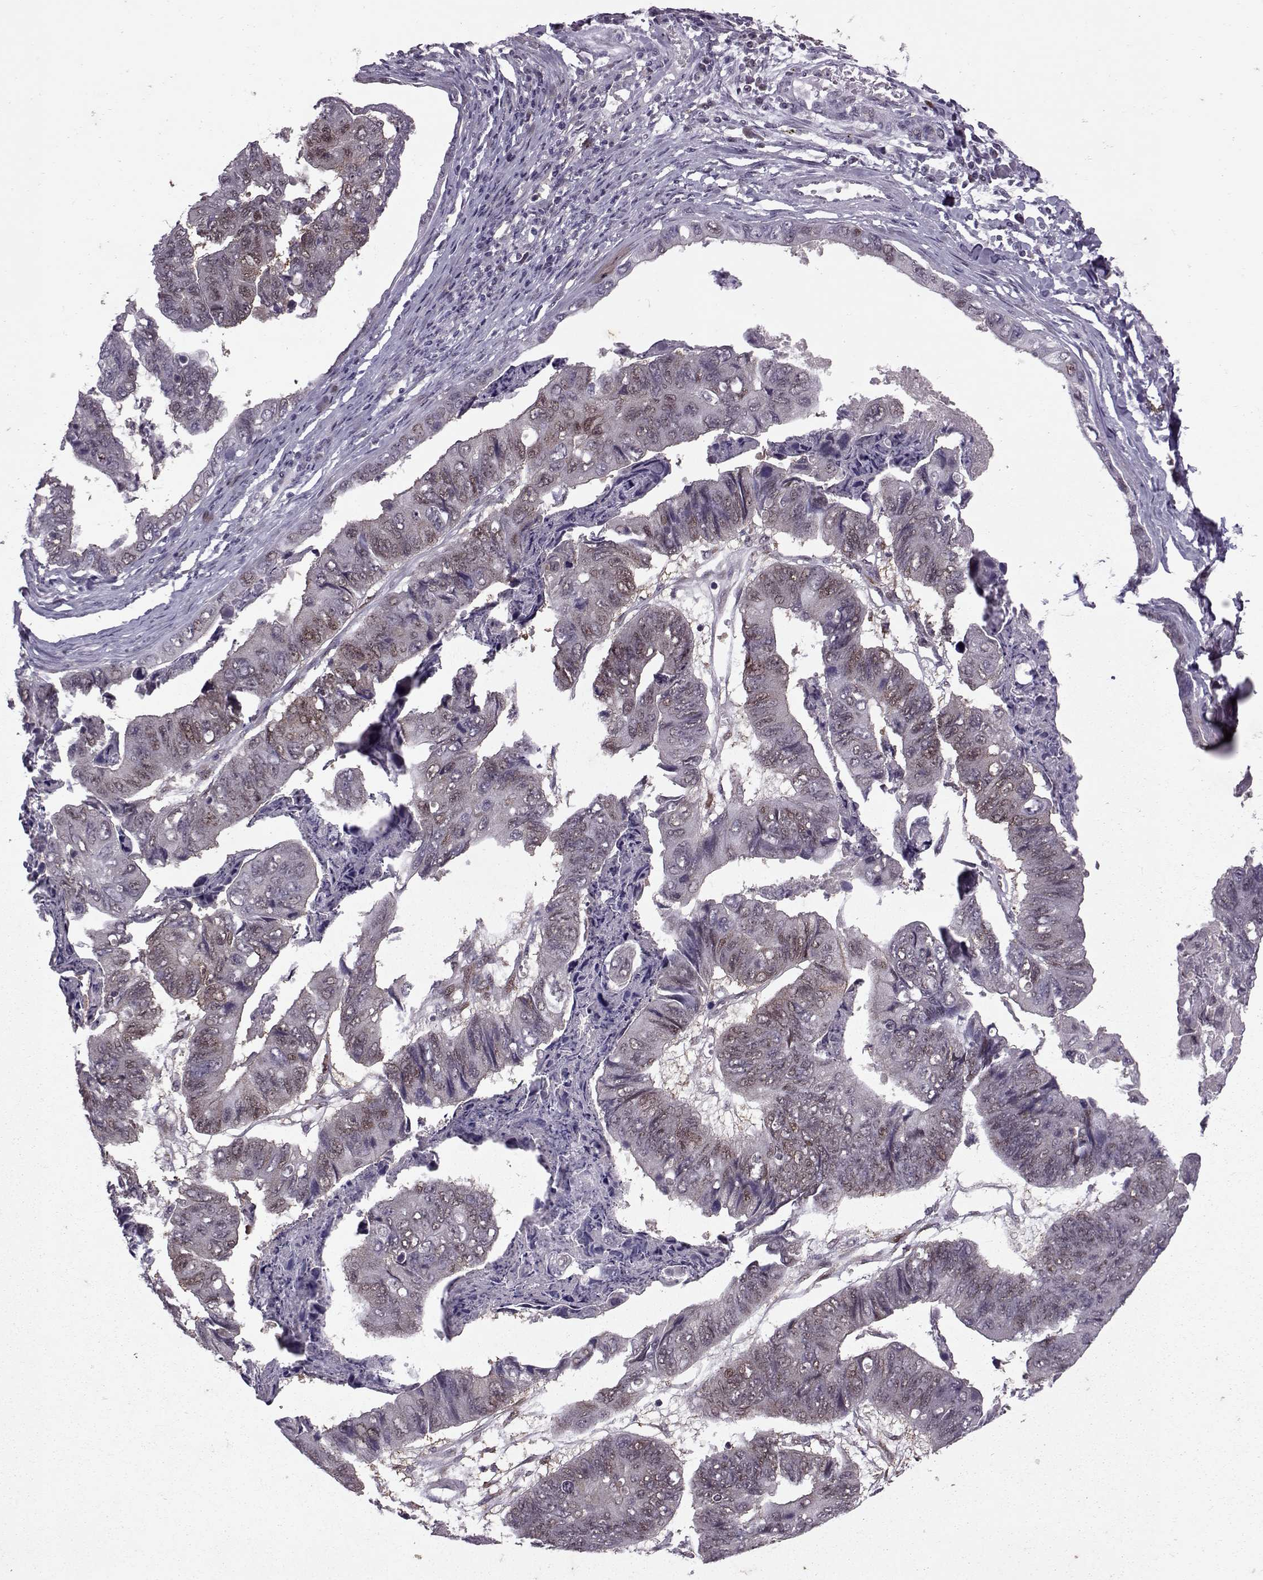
{"staining": {"intensity": "moderate", "quantity": "<25%", "location": "nuclear"}, "tissue": "stomach cancer", "cell_type": "Tumor cells", "image_type": "cancer", "snomed": [{"axis": "morphology", "description": "Adenocarcinoma, NOS"}, {"axis": "topography", "description": "Stomach, lower"}], "caption": "Immunohistochemistry (IHC) micrograph of stomach adenocarcinoma stained for a protein (brown), which demonstrates low levels of moderate nuclear staining in approximately <25% of tumor cells.", "gene": "CDK4", "patient": {"sex": "male", "age": 77}}